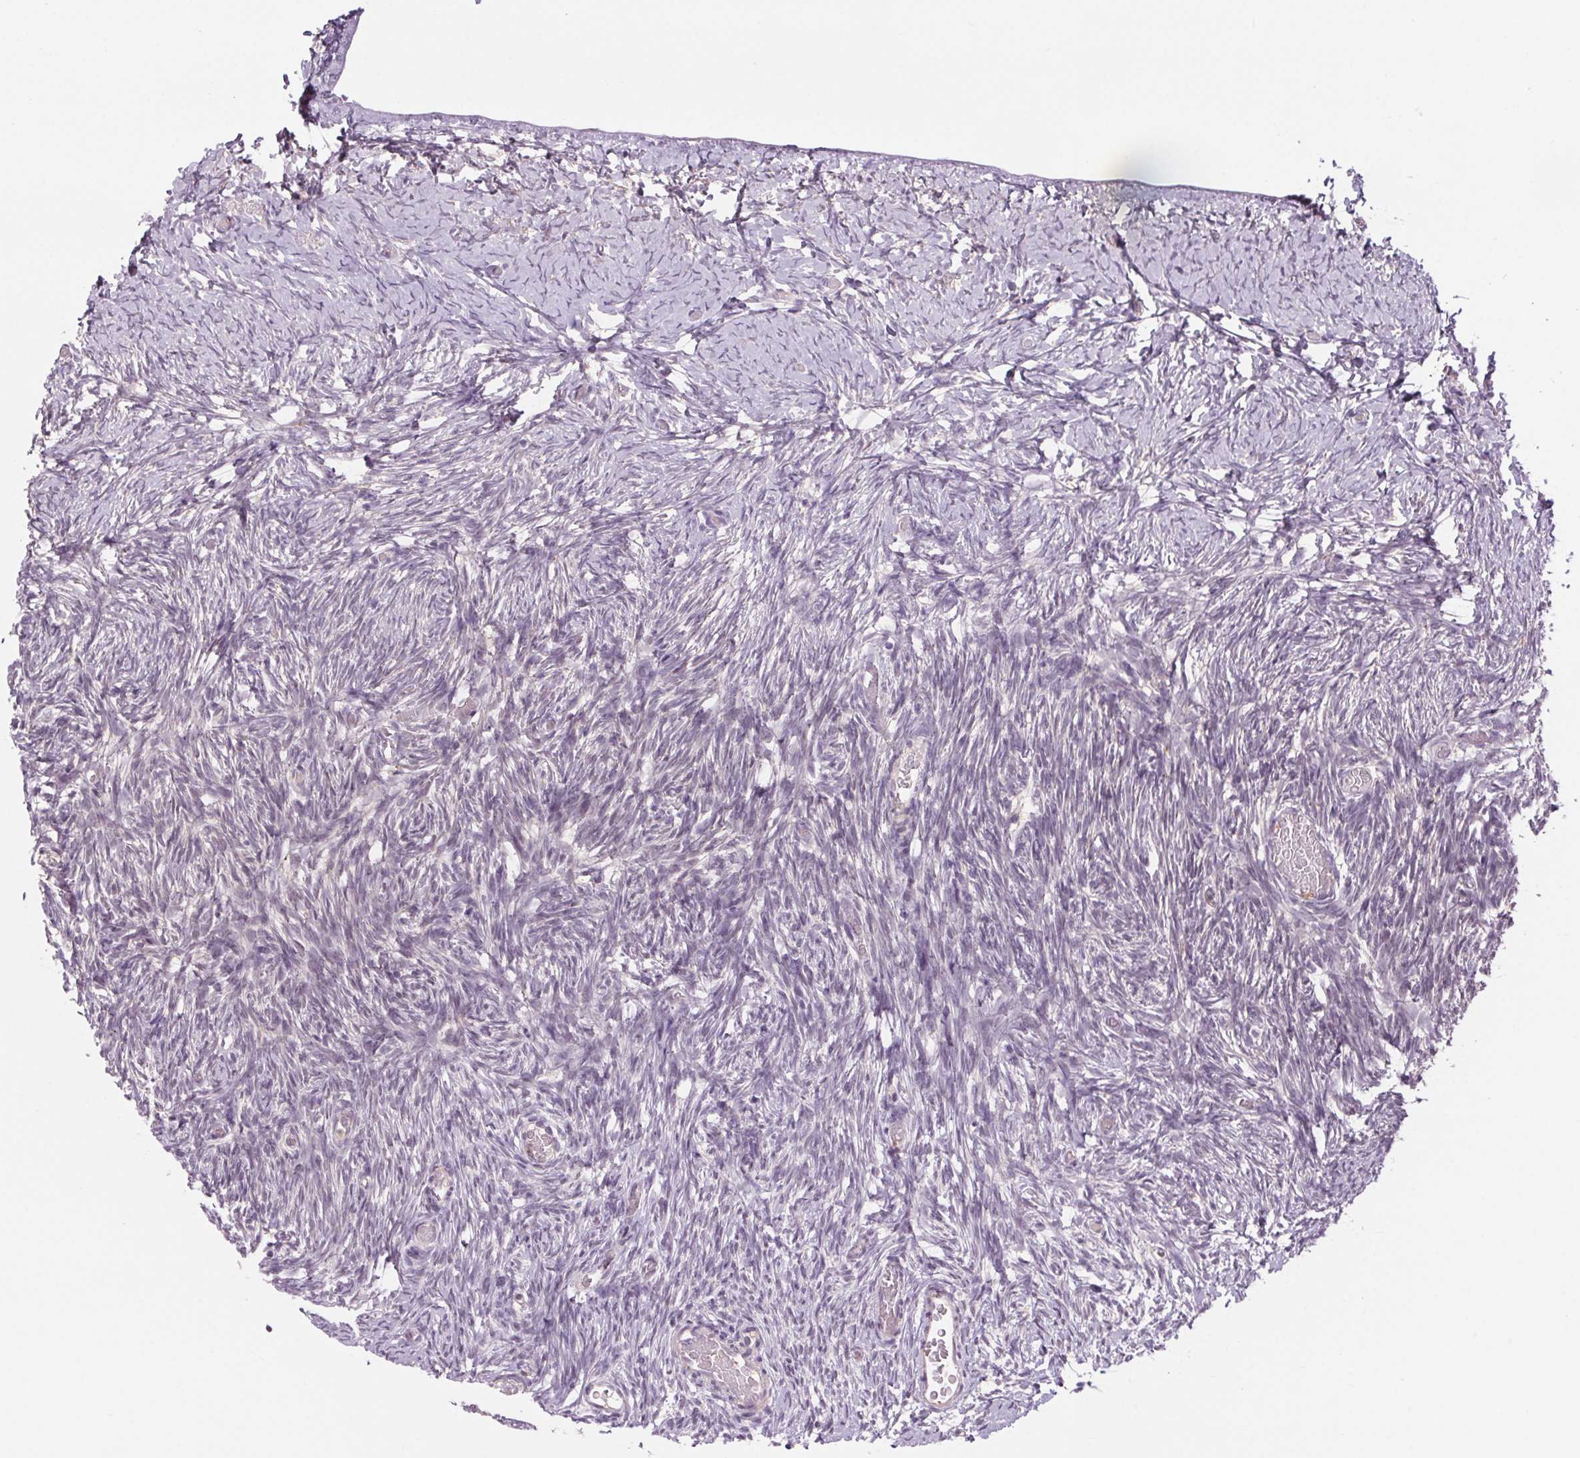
{"staining": {"intensity": "negative", "quantity": "none", "location": "none"}, "tissue": "ovary", "cell_type": "Follicle cells", "image_type": "normal", "snomed": [{"axis": "morphology", "description": "Normal tissue, NOS"}, {"axis": "topography", "description": "Ovary"}], "caption": "Micrograph shows no significant protein expression in follicle cells of unremarkable ovary.", "gene": "HHLA2", "patient": {"sex": "female", "age": 39}}